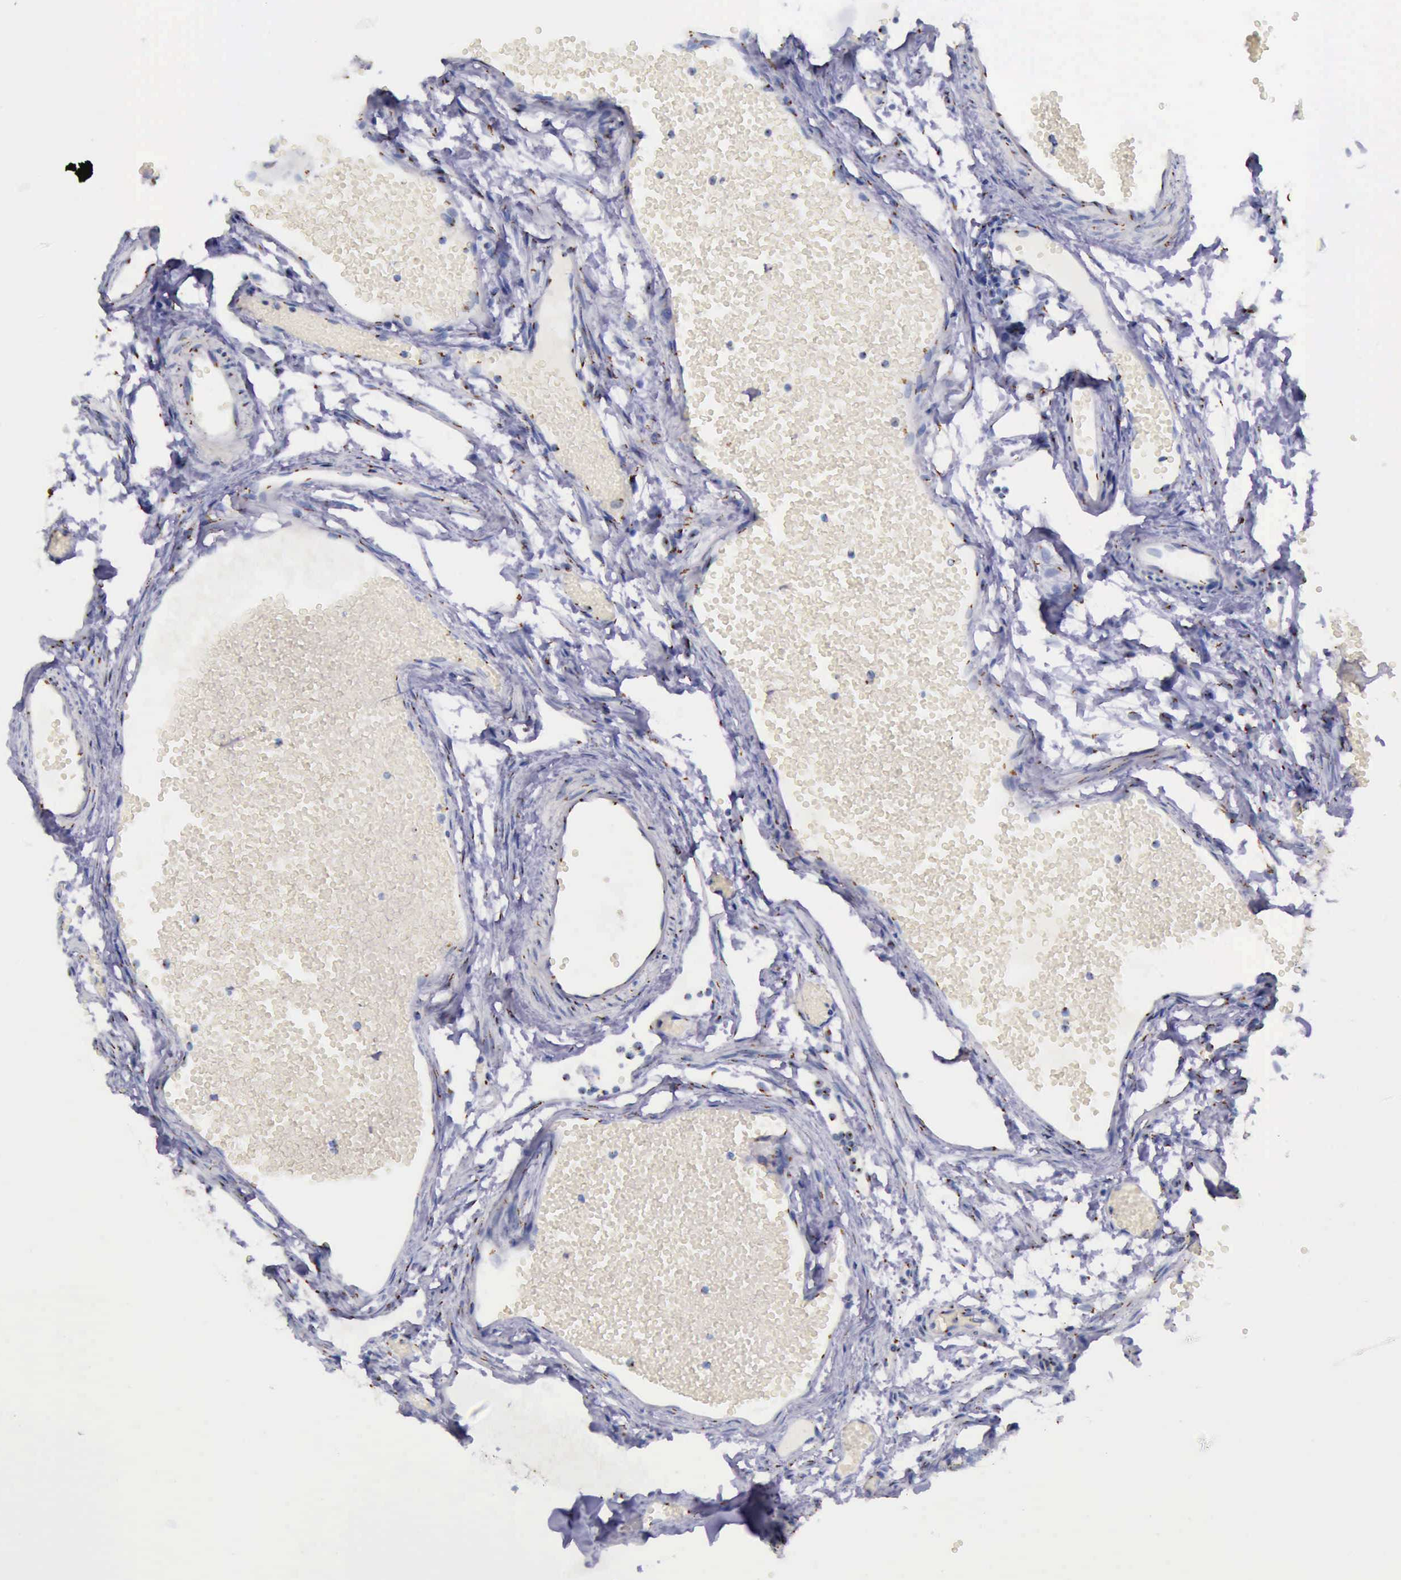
{"staining": {"intensity": "strong", "quantity": ">75%", "location": "cytoplasmic/membranous"}, "tissue": "fallopian tube", "cell_type": "Glandular cells", "image_type": "normal", "snomed": [{"axis": "morphology", "description": "Normal tissue, NOS"}, {"axis": "topography", "description": "Fallopian tube"}], "caption": "High-magnification brightfield microscopy of normal fallopian tube stained with DAB (3,3'-diaminobenzidine) (brown) and counterstained with hematoxylin (blue). glandular cells exhibit strong cytoplasmic/membranous staining is present in about>75% of cells. Immunohistochemistry (ihc) stains the protein in brown and the nuclei are stained blue.", "gene": "GOLGA5", "patient": {"sex": "female", "age": 29}}